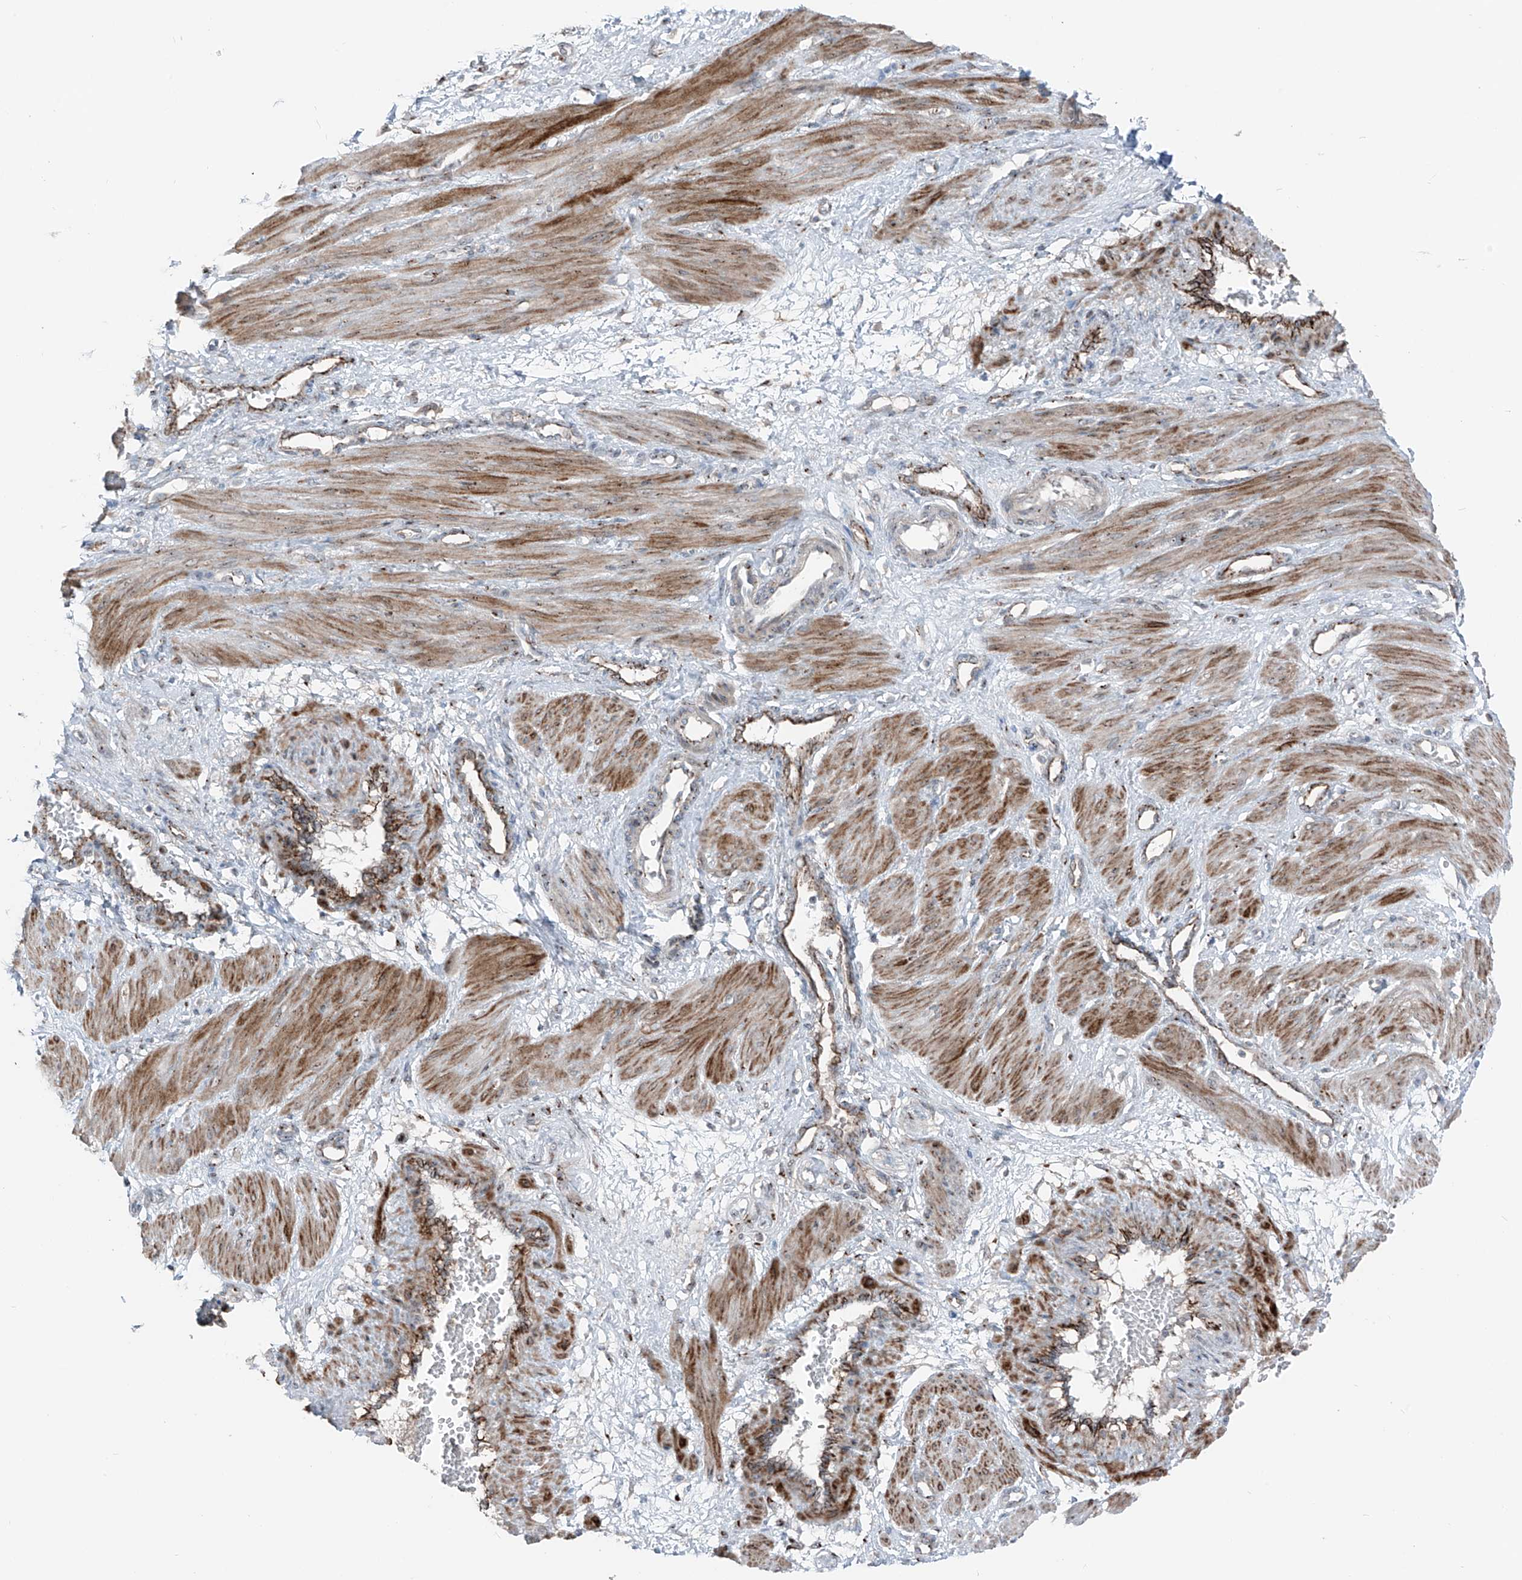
{"staining": {"intensity": "strong", "quantity": ">75%", "location": "cytoplasmic/membranous"}, "tissue": "smooth muscle", "cell_type": "Smooth muscle cells", "image_type": "normal", "snomed": [{"axis": "morphology", "description": "Normal tissue, NOS"}, {"axis": "topography", "description": "Endometrium"}], "caption": "A brown stain shows strong cytoplasmic/membranous positivity of a protein in smooth muscle cells of unremarkable smooth muscle. The staining was performed using DAB to visualize the protein expression in brown, while the nuclei were stained in blue with hematoxylin (Magnification: 20x).", "gene": "ERLEC1", "patient": {"sex": "female", "age": 33}}